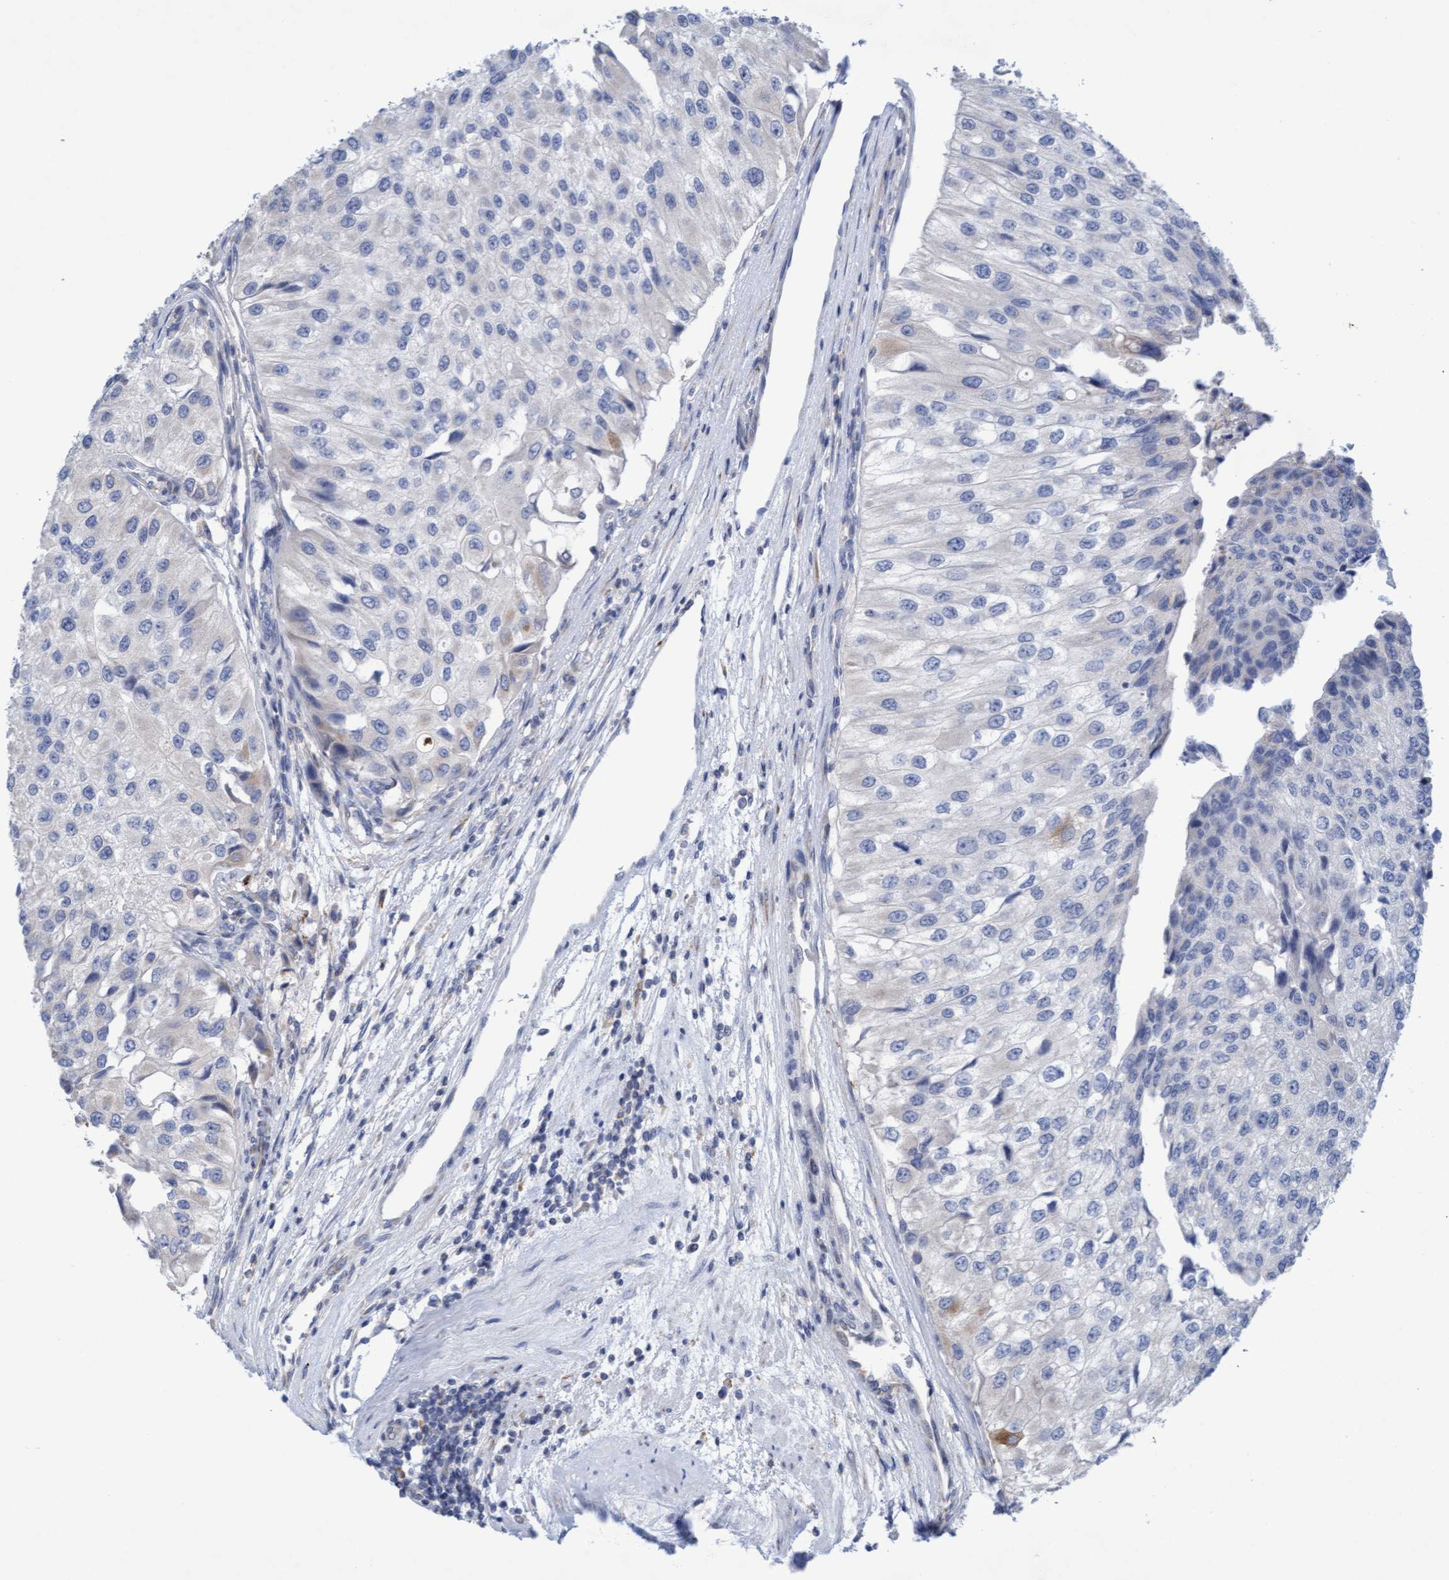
{"staining": {"intensity": "negative", "quantity": "none", "location": "none"}, "tissue": "urothelial cancer", "cell_type": "Tumor cells", "image_type": "cancer", "snomed": [{"axis": "morphology", "description": "Urothelial carcinoma, High grade"}, {"axis": "topography", "description": "Kidney"}, {"axis": "topography", "description": "Urinary bladder"}], "caption": "Tumor cells show no significant expression in high-grade urothelial carcinoma.", "gene": "SLC28A3", "patient": {"sex": "male", "age": 77}}